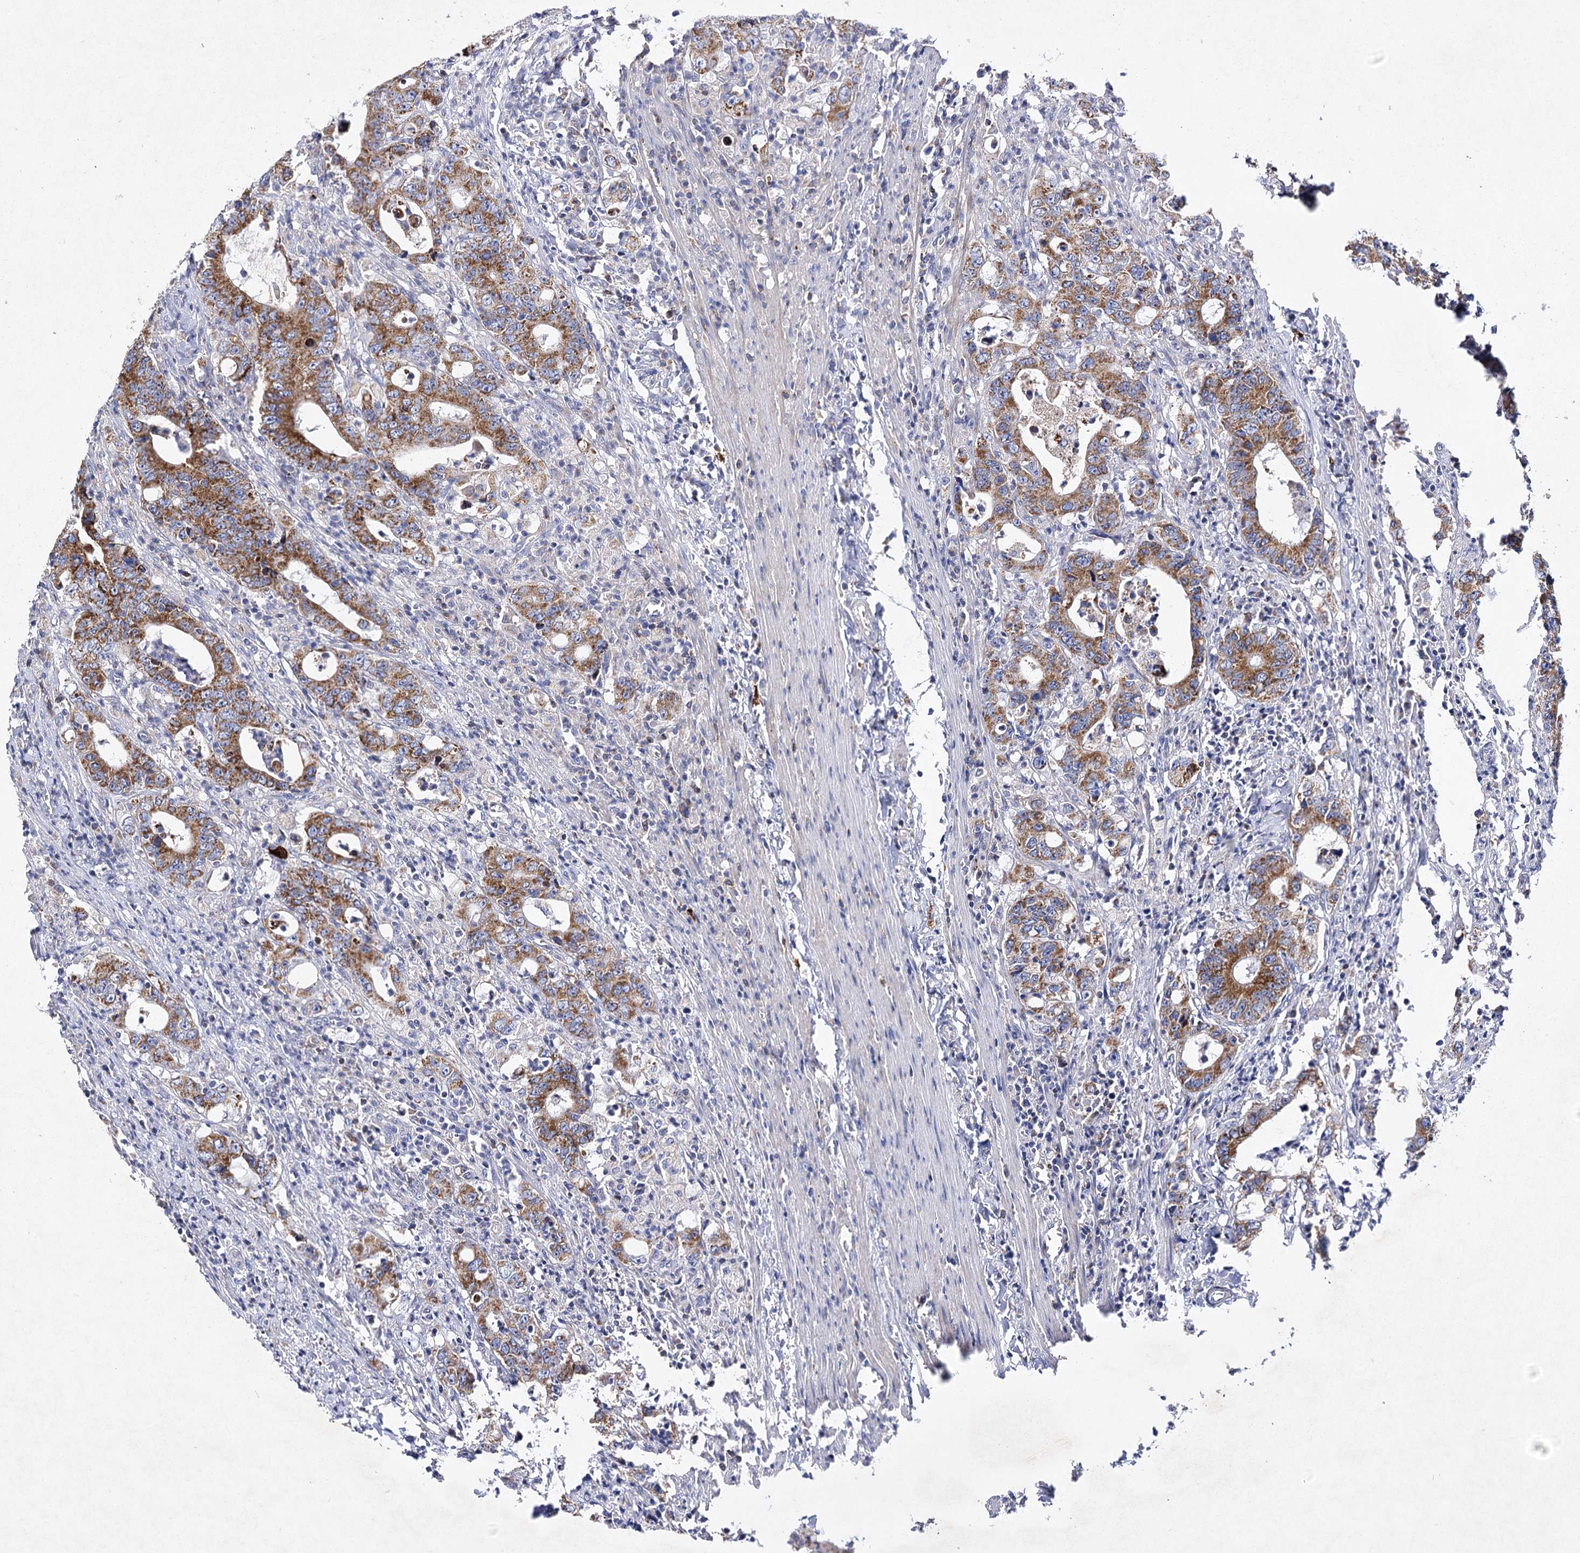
{"staining": {"intensity": "moderate", "quantity": ">75%", "location": "cytoplasmic/membranous"}, "tissue": "colorectal cancer", "cell_type": "Tumor cells", "image_type": "cancer", "snomed": [{"axis": "morphology", "description": "Adenocarcinoma, NOS"}, {"axis": "topography", "description": "Colon"}], "caption": "This image displays colorectal adenocarcinoma stained with immunohistochemistry to label a protein in brown. The cytoplasmic/membranous of tumor cells show moderate positivity for the protein. Nuclei are counter-stained blue.", "gene": "COX15", "patient": {"sex": "female", "age": 75}}